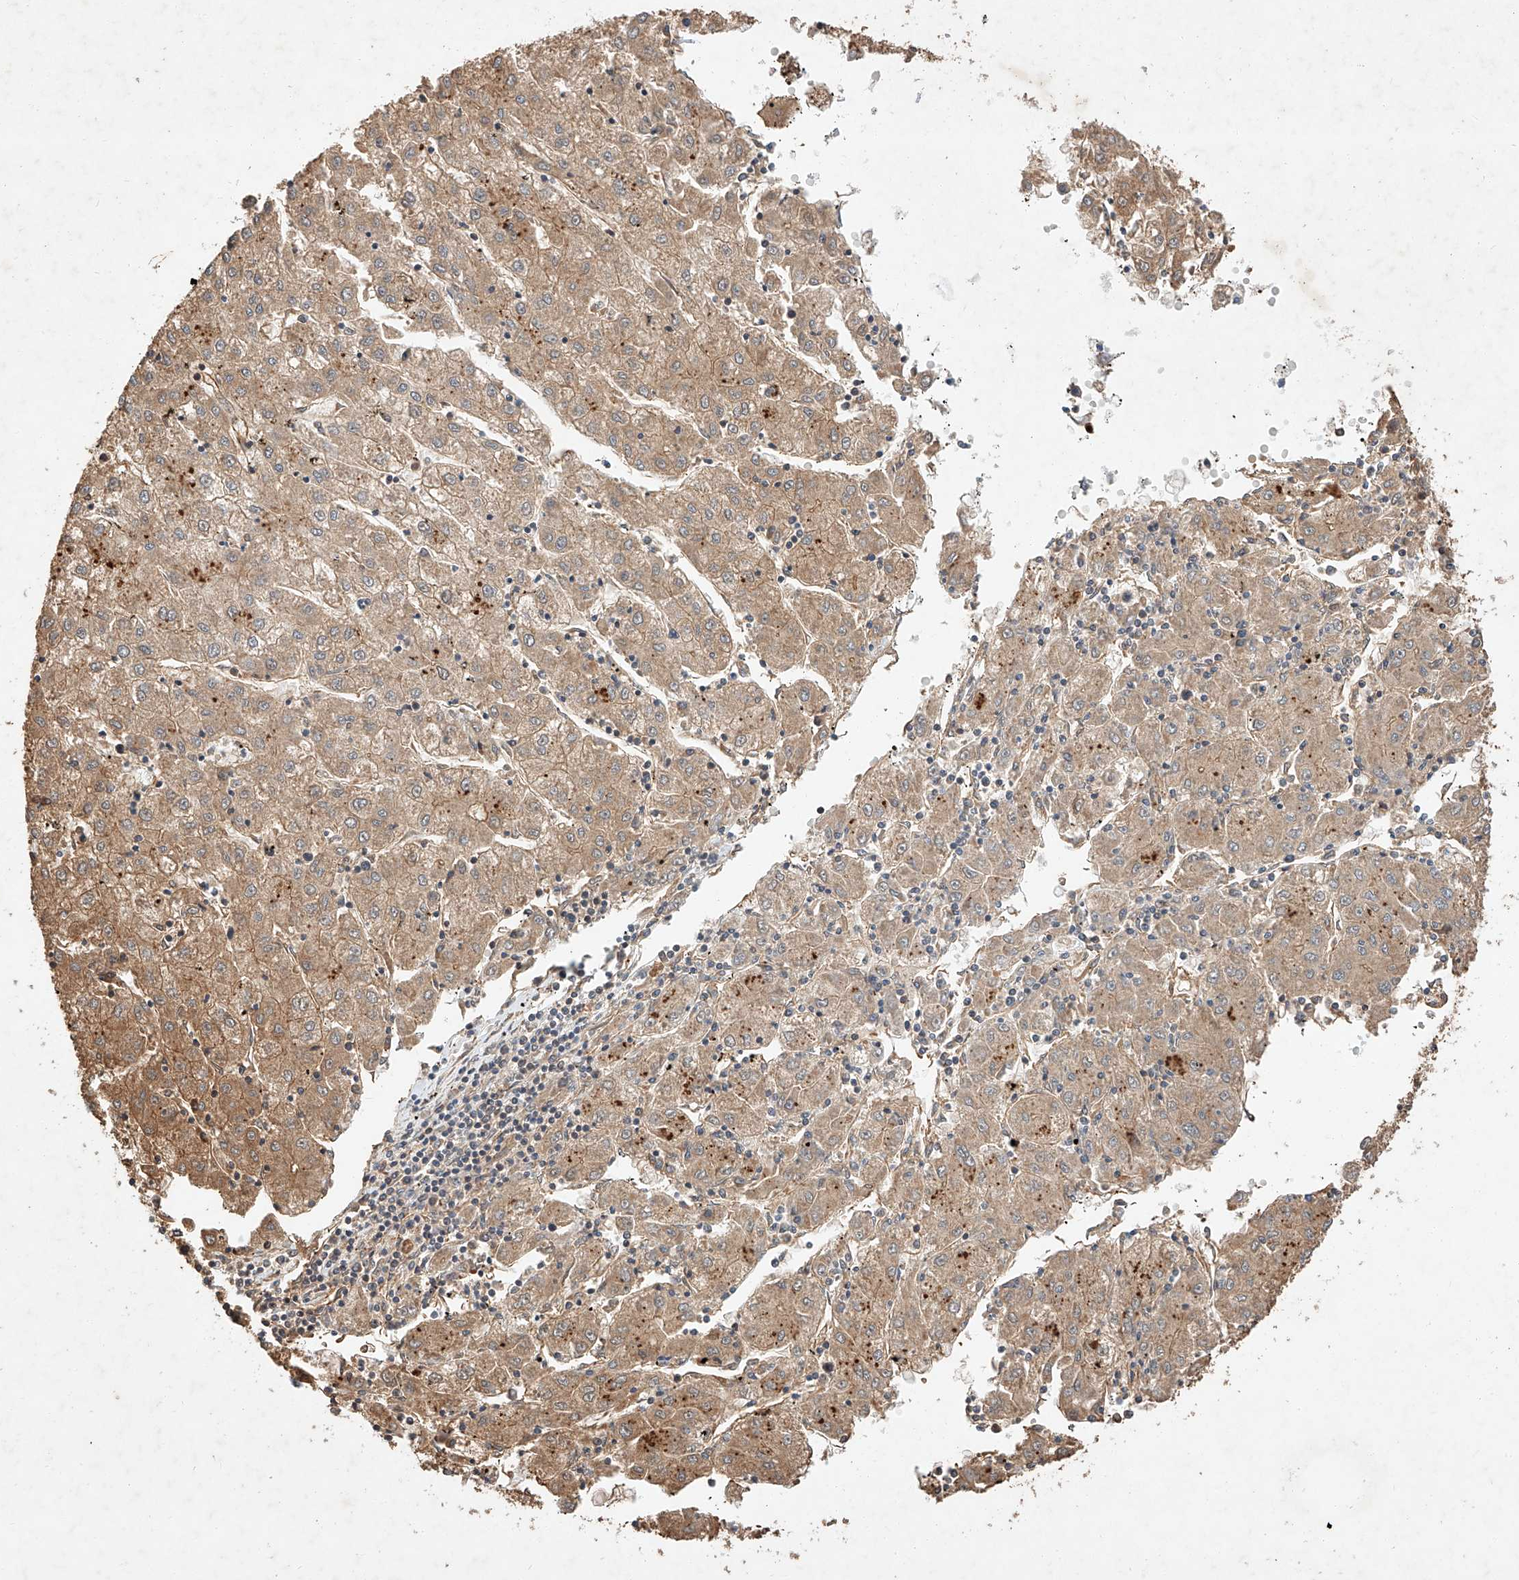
{"staining": {"intensity": "moderate", "quantity": ">75%", "location": "cytoplasmic/membranous"}, "tissue": "liver cancer", "cell_type": "Tumor cells", "image_type": "cancer", "snomed": [{"axis": "morphology", "description": "Carcinoma, Hepatocellular, NOS"}, {"axis": "topography", "description": "Liver"}], "caption": "Immunohistochemical staining of liver cancer (hepatocellular carcinoma) exhibits medium levels of moderate cytoplasmic/membranous positivity in approximately >75% of tumor cells.", "gene": "GHDC", "patient": {"sex": "male", "age": 72}}